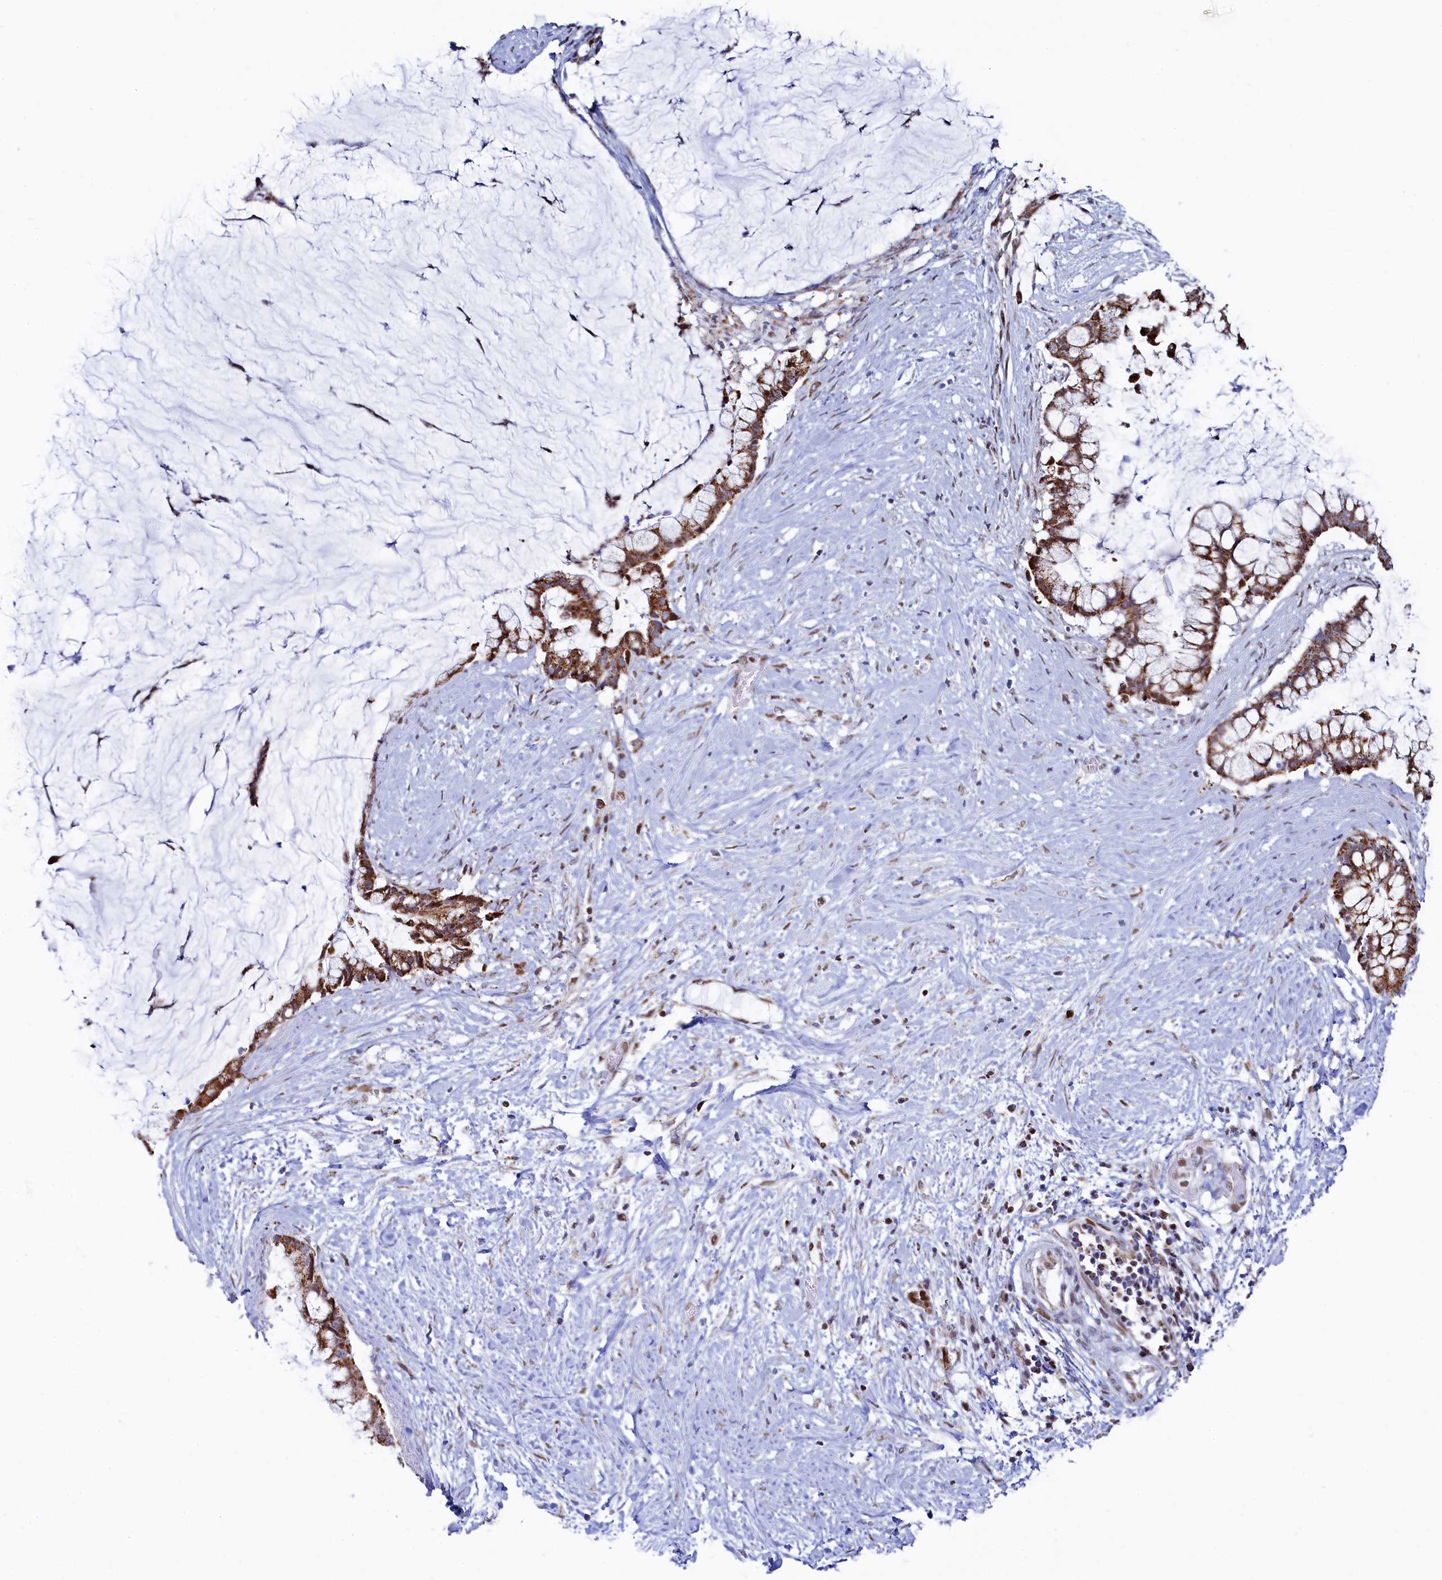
{"staining": {"intensity": "strong", "quantity": ">75%", "location": "cytoplasmic/membranous"}, "tissue": "pancreatic cancer", "cell_type": "Tumor cells", "image_type": "cancer", "snomed": [{"axis": "morphology", "description": "Adenocarcinoma, NOS"}, {"axis": "topography", "description": "Pancreas"}], "caption": "Immunohistochemistry (IHC) (DAB) staining of human pancreatic cancer (adenocarcinoma) exhibits strong cytoplasmic/membranous protein expression in about >75% of tumor cells. (DAB IHC with brightfield microscopy, high magnification).", "gene": "HDGFL3", "patient": {"sex": "male", "age": 41}}